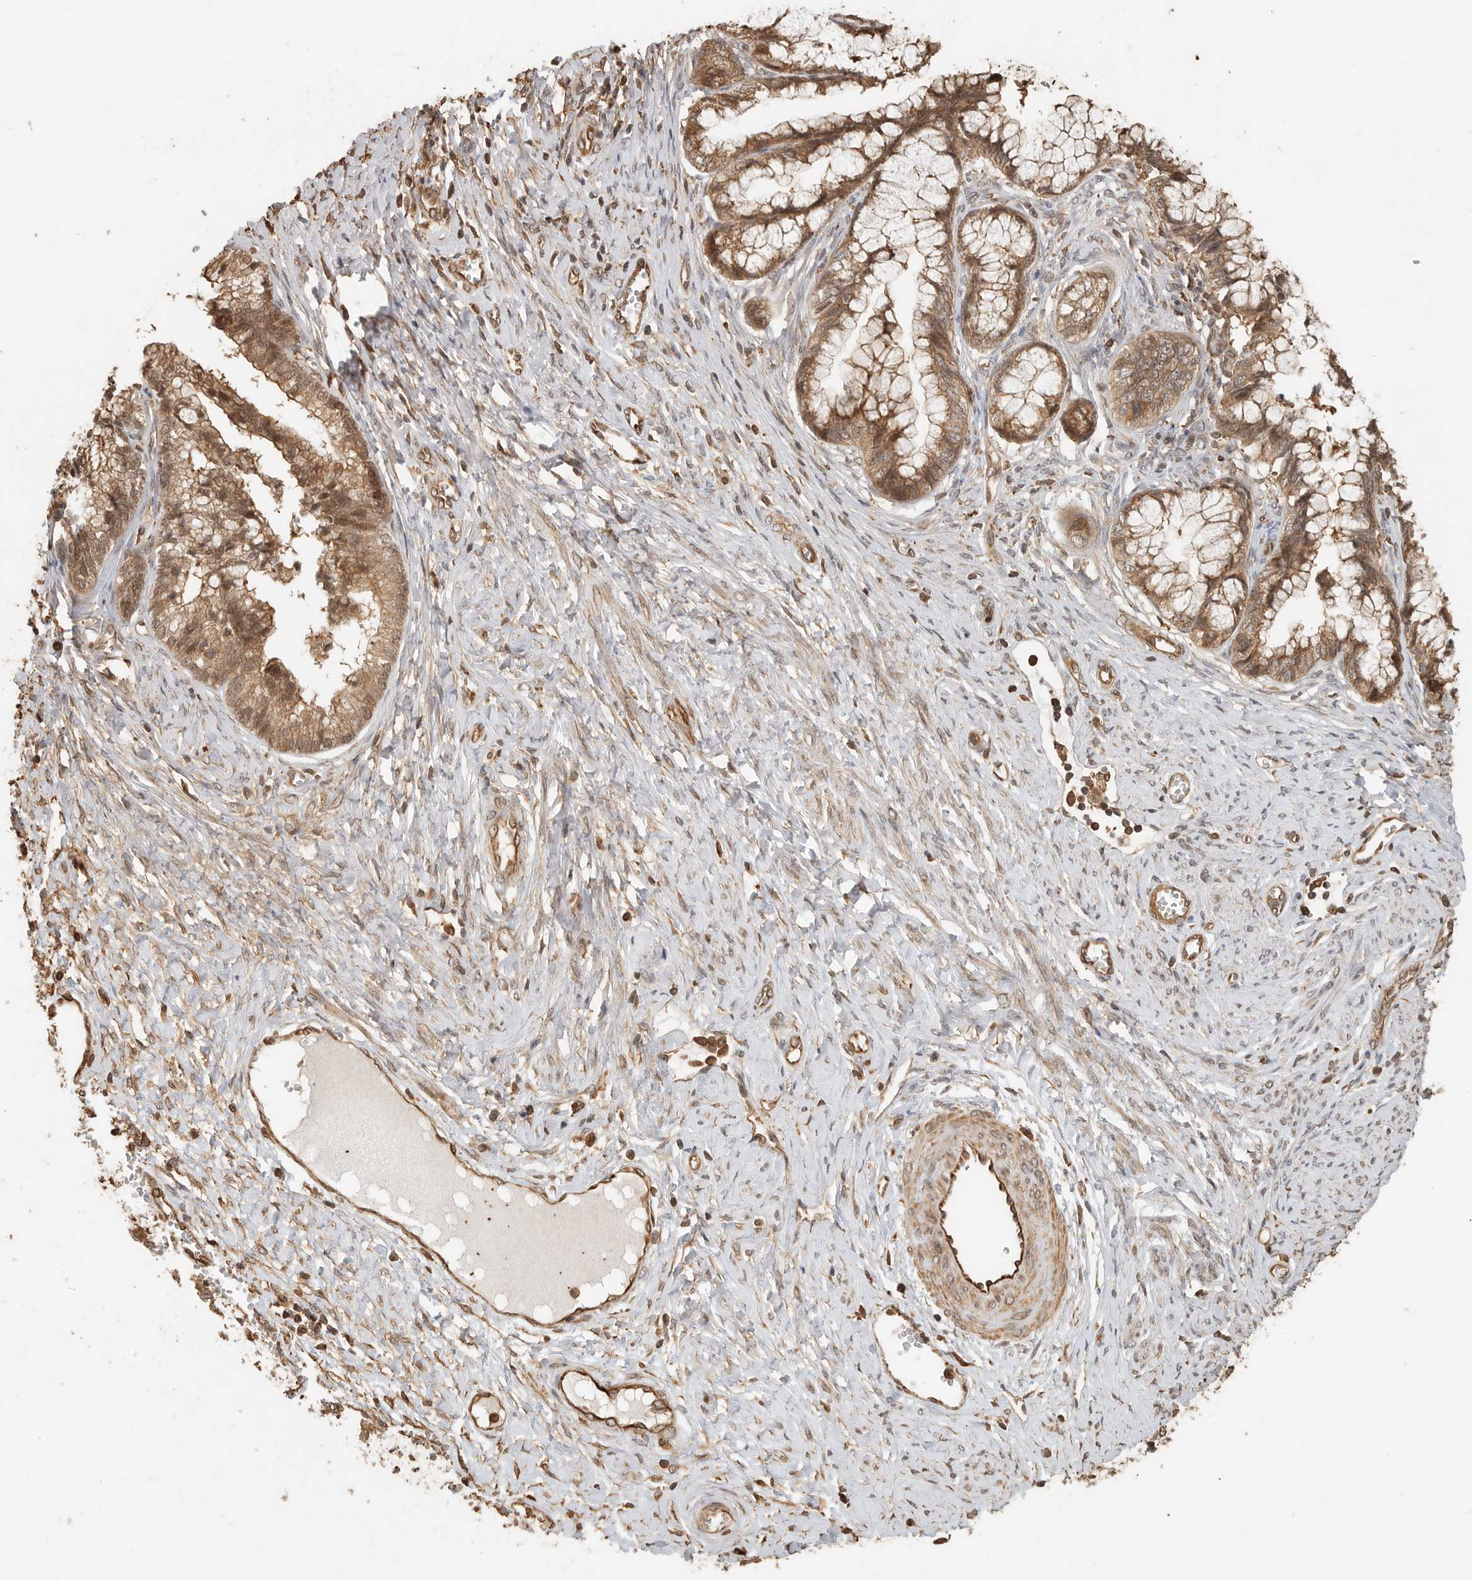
{"staining": {"intensity": "moderate", "quantity": ">75%", "location": "cytoplasmic/membranous"}, "tissue": "cervical cancer", "cell_type": "Tumor cells", "image_type": "cancer", "snomed": [{"axis": "morphology", "description": "Adenocarcinoma, NOS"}, {"axis": "topography", "description": "Cervix"}], "caption": "High-magnification brightfield microscopy of cervical cancer stained with DAB (brown) and counterstained with hematoxylin (blue). tumor cells exhibit moderate cytoplasmic/membranous expression is seen in approximately>75% of cells.", "gene": "OTUD6B", "patient": {"sex": "female", "age": 44}}